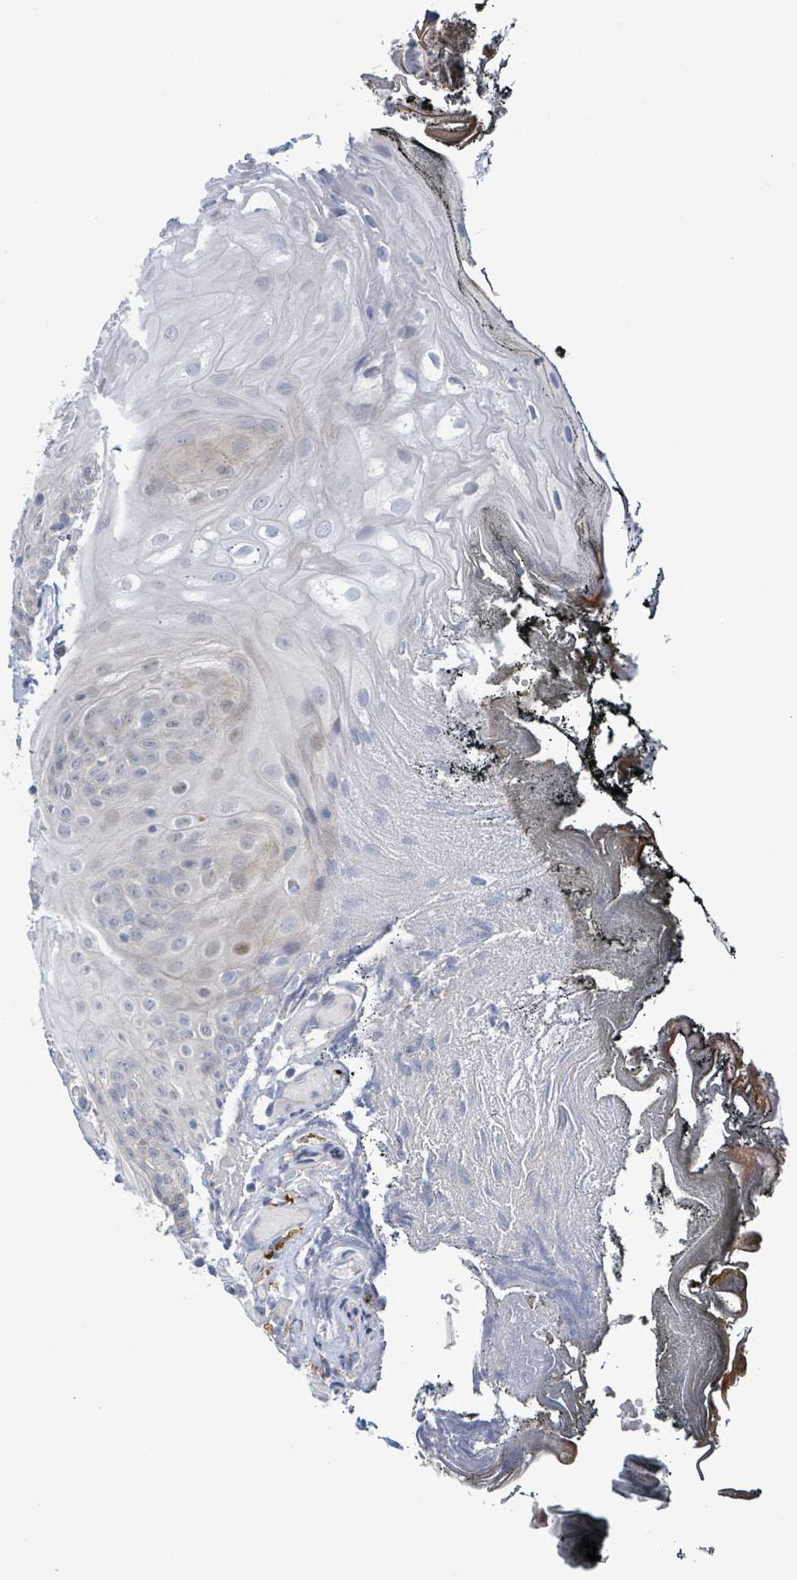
{"staining": {"intensity": "negative", "quantity": "none", "location": "none"}, "tissue": "oral mucosa", "cell_type": "Squamous epithelial cells", "image_type": "normal", "snomed": [{"axis": "morphology", "description": "Normal tissue, NOS"}, {"axis": "morphology", "description": "Squamous cell carcinoma, NOS"}, {"axis": "topography", "description": "Oral tissue"}, {"axis": "topography", "description": "Head-Neck"}], "caption": "High power microscopy image of an IHC photomicrograph of benign oral mucosa, revealing no significant staining in squamous epithelial cells. The staining was performed using DAB (3,3'-diaminobenzidine) to visualize the protein expression in brown, while the nuclei were stained in blue with hematoxylin (Magnification: 20x).", "gene": "C9orf152", "patient": {"sex": "female", "age": 81}}